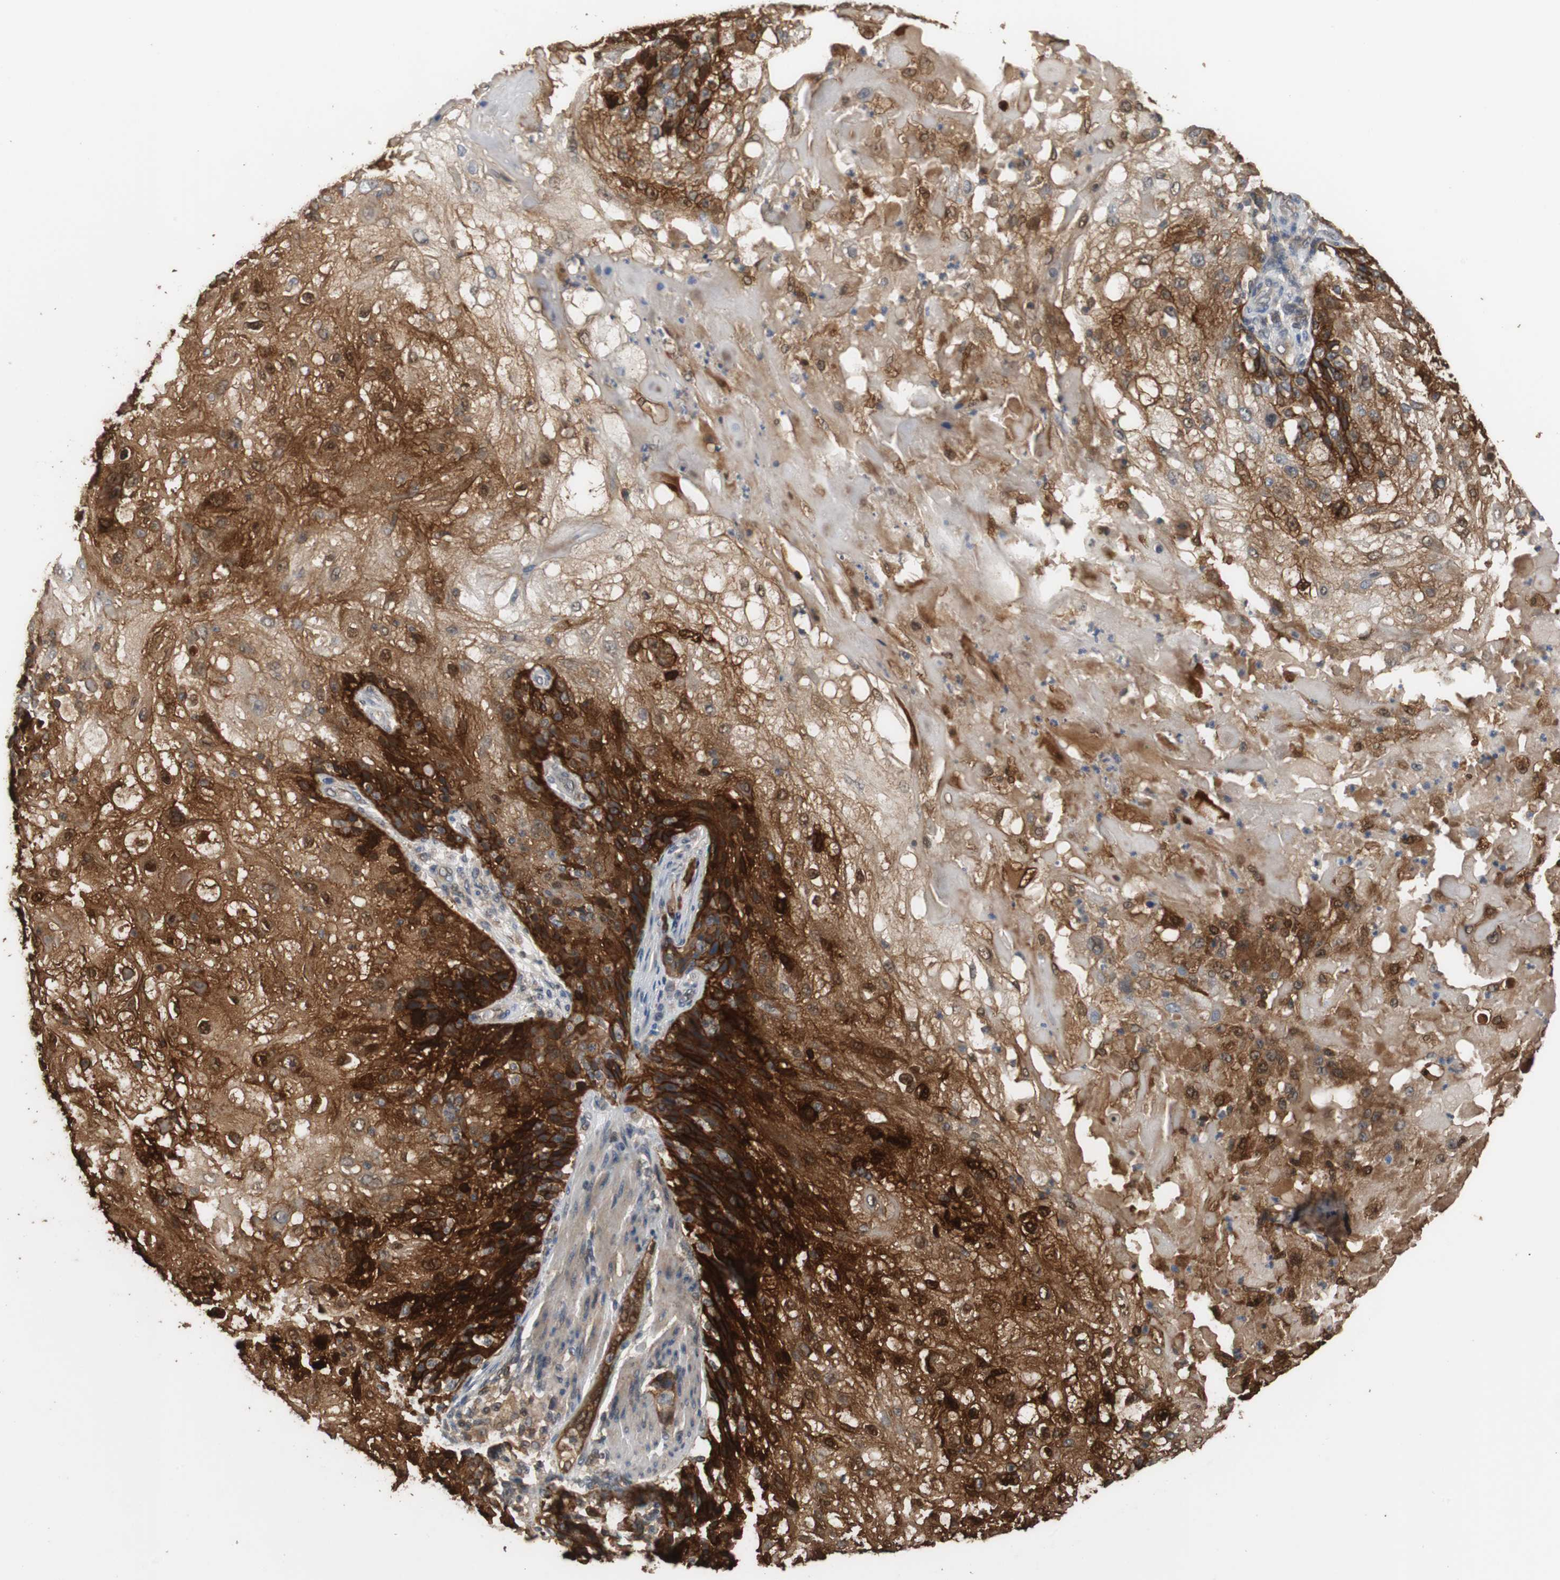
{"staining": {"intensity": "strong", "quantity": ">75%", "location": "cytoplasmic/membranous,nuclear"}, "tissue": "skin cancer", "cell_type": "Tumor cells", "image_type": "cancer", "snomed": [{"axis": "morphology", "description": "Normal tissue, NOS"}, {"axis": "morphology", "description": "Squamous cell carcinoma, NOS"}, {"axis": "topography", "description": "Skin"}], "caption": "This is an image of immunohistochemistry (IHC) staining of skin cancer, which shows strong expression in the cytoplasmic/membranous and nuclear of tumor cells.", "gene": "NDRG1", "patient": {"sex": "female", "age": 83}}